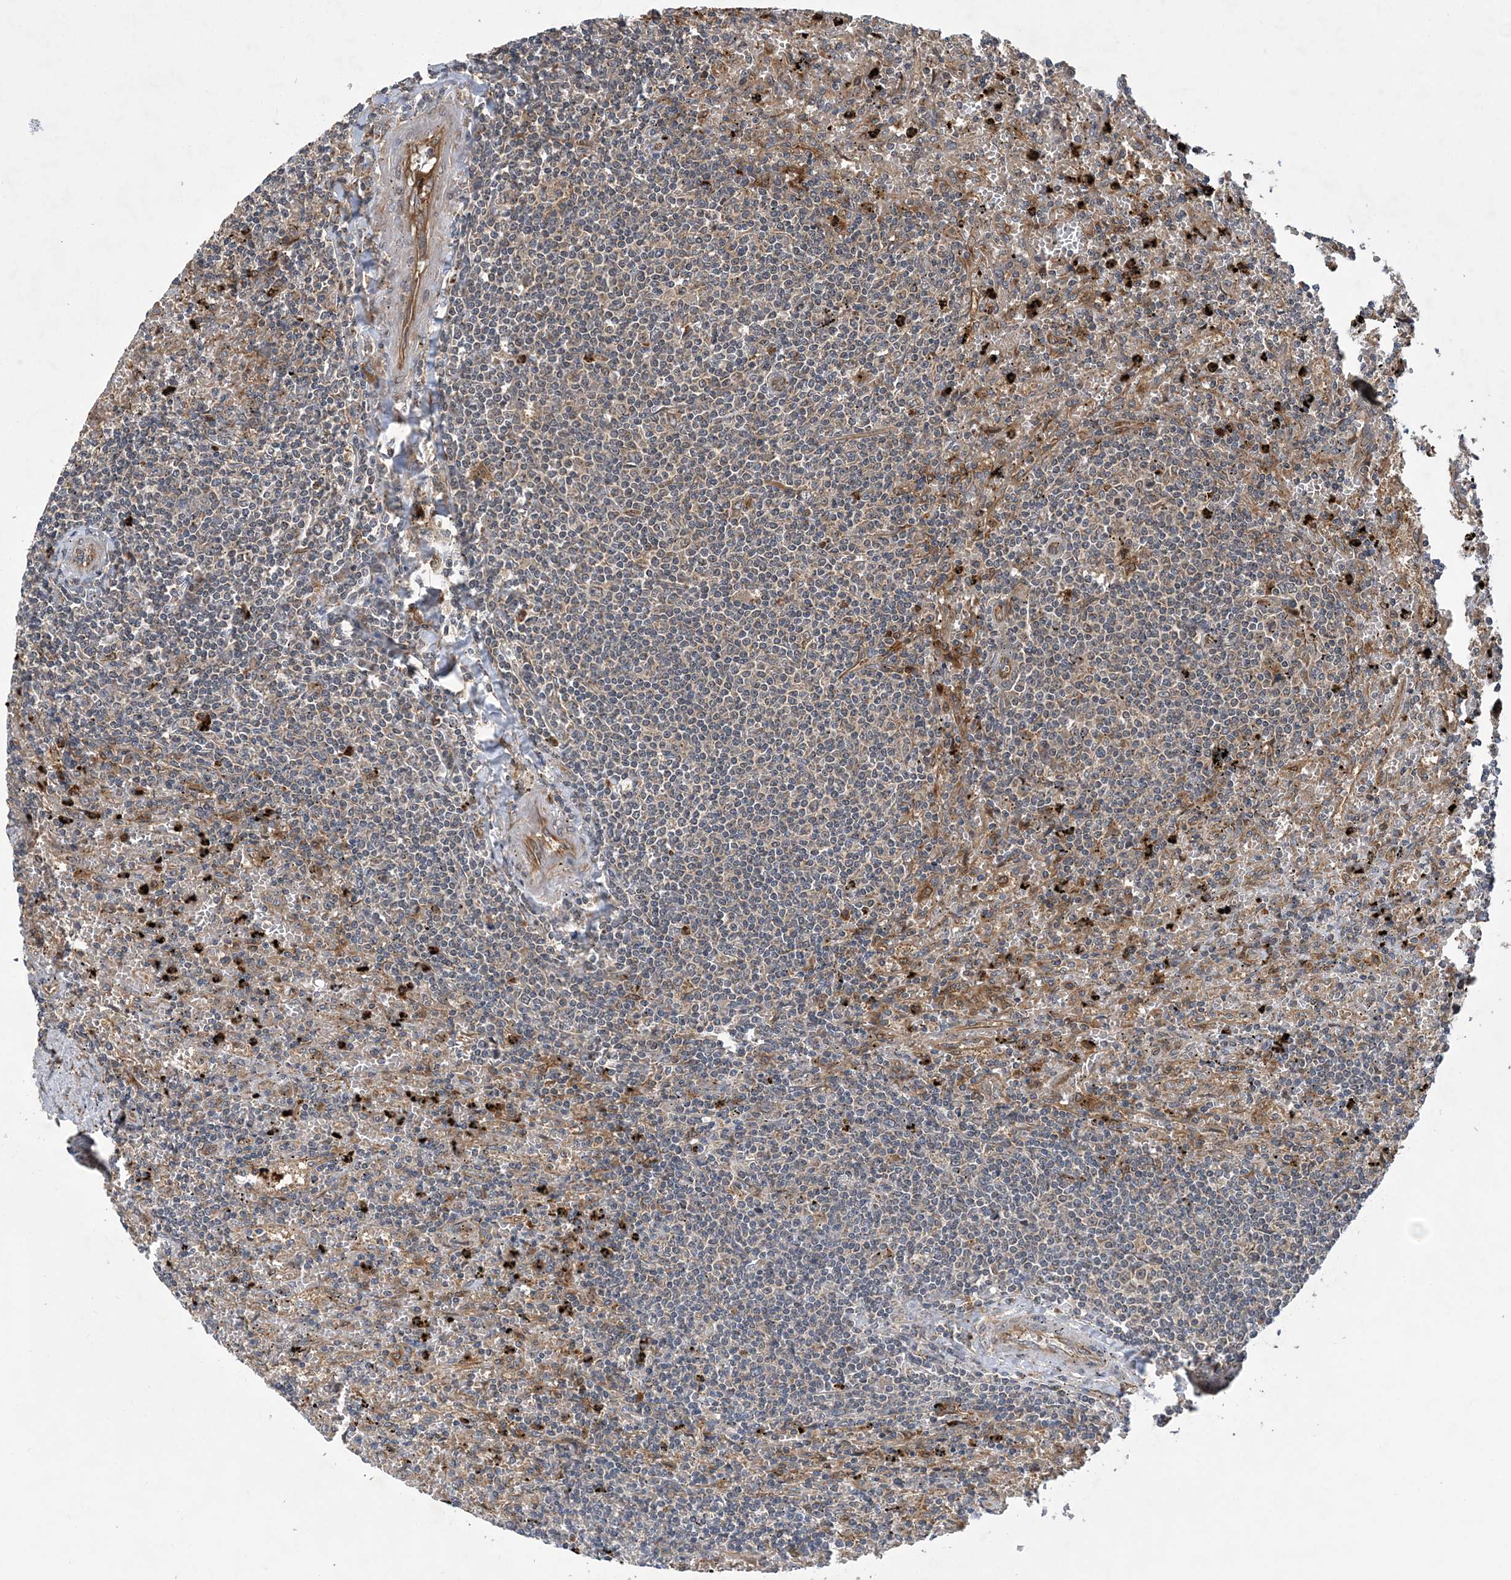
{"staining": {"intensity": "weak", "quantity": "25%-75%", "location": "cytoplasmic/membranous"}, "tissue": "lymphoma", "cell_type": "Tumor cells", "image_type": "cancer", "snomed": [{"axis": "morphology", "description": "Malignant lymphoma, non-Hodgkin's type, Low grade"}, {"axis": "topography", "description": "Spleen"}], "caption": "IHC (DAB) staining of human malignant lymphoma, non-Hodgkin's type (low-grade) demonstrates weak cytoplasmic/membranous protein staining in approximately 25%-75% of tumor cells.", "gene": "ATG3", "patient": {"sex": "male", "age": 76}}